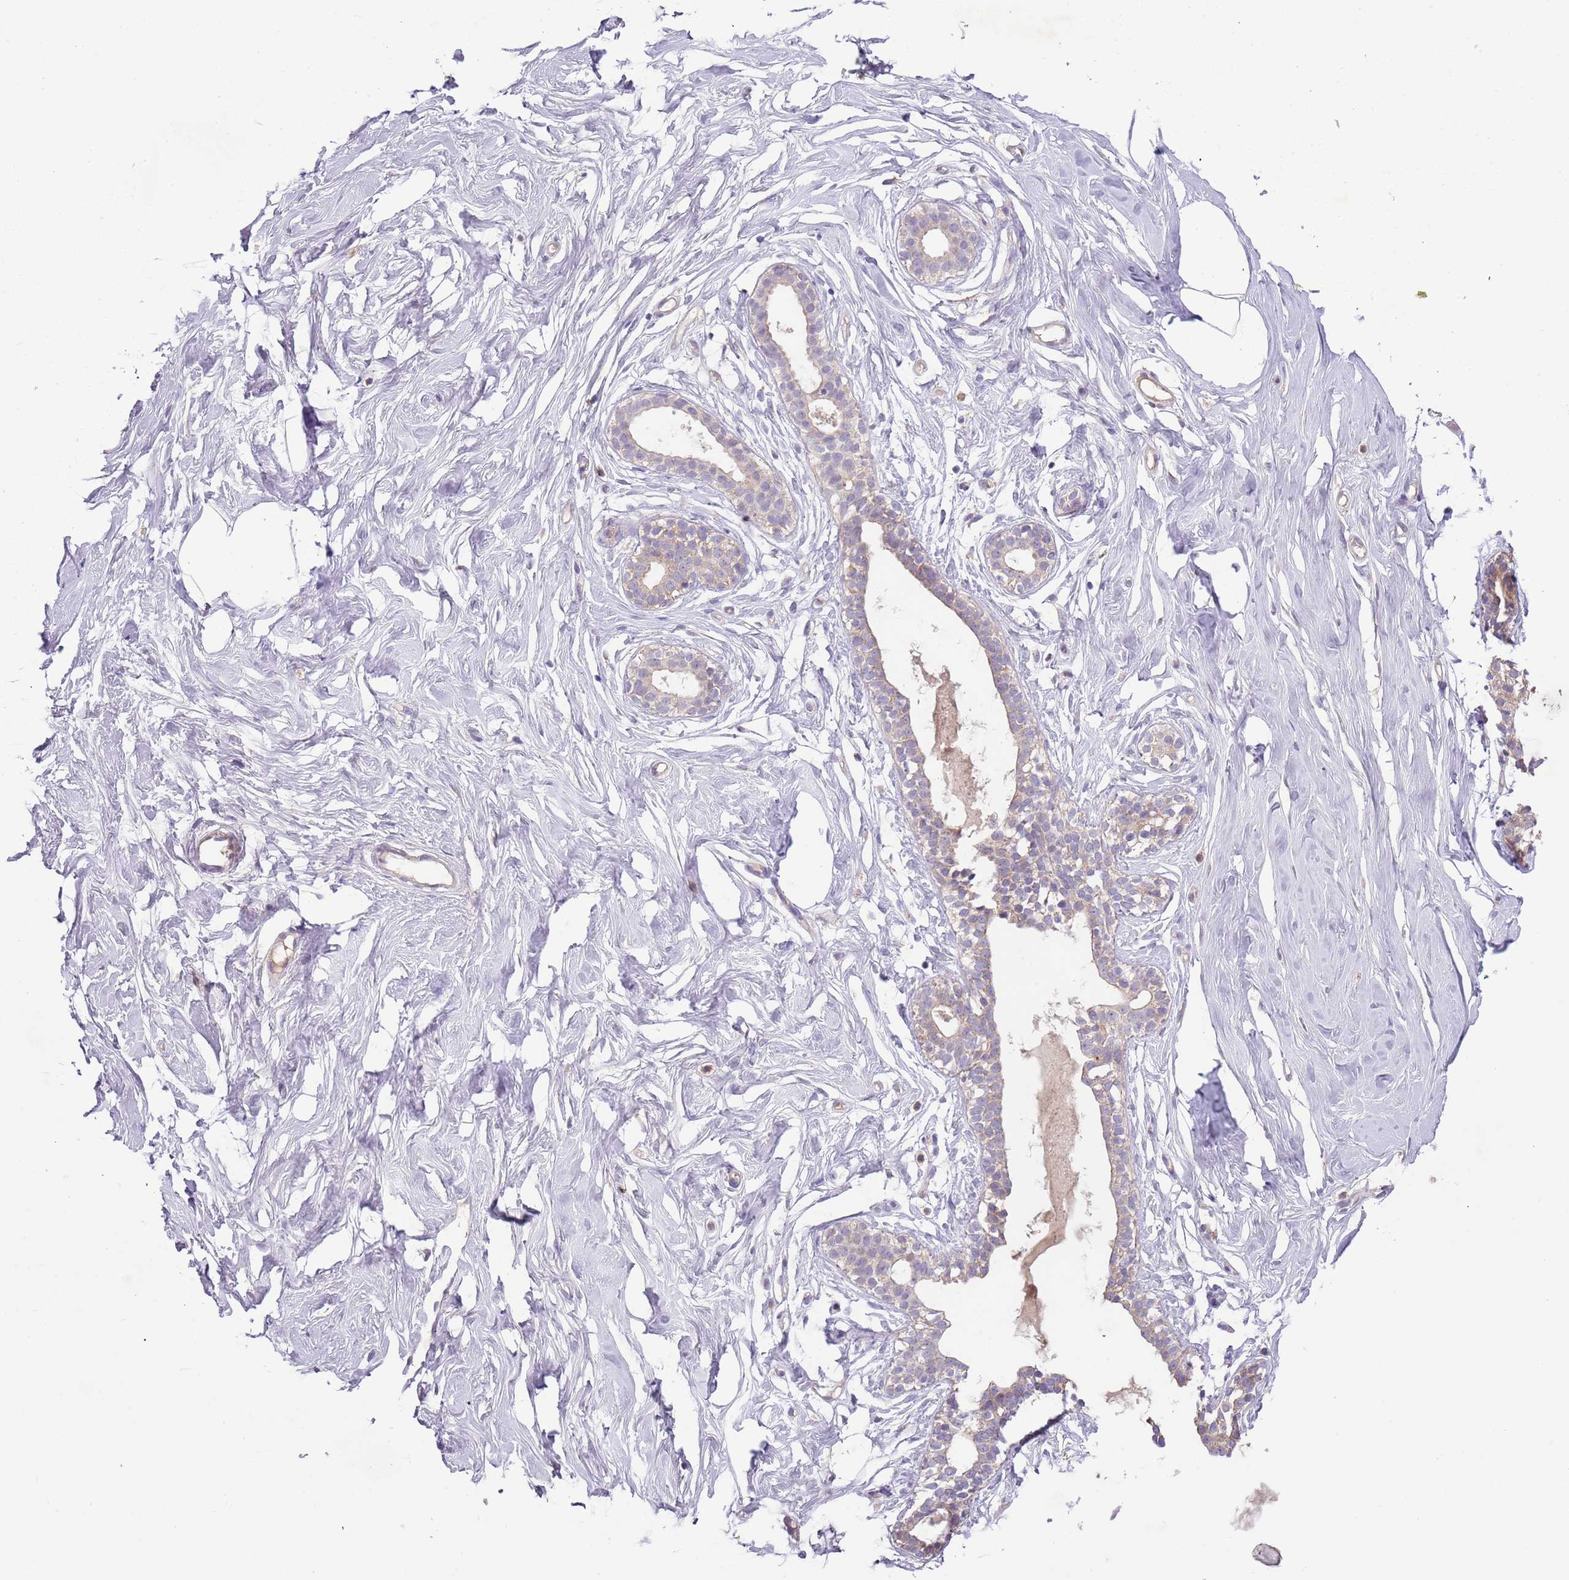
{"staining": {"intensity": "negative", "quantity": "none", "location": "none"}, "tissue": "breast", "cell_type": "Adipocytes", "image_type": "normal", "snomed": [{"axis": "morphology", "description": "Normal tissue, NOS"}, {"axis": "morphology", "description": "Adenoma, NOS"}, {"axis": "topography", "description": "Breast"}], "caption": "Immunohistochemistry (IHC) image of benign breast: human breast stained with DAB (3,3'-diaminobenzidine) exhibits no significant protein expression in adipocytes. (DAB immunohistochemistry, high magnification).", "gene": "FECH", "patient": {"sex": "female", "age": 23}}